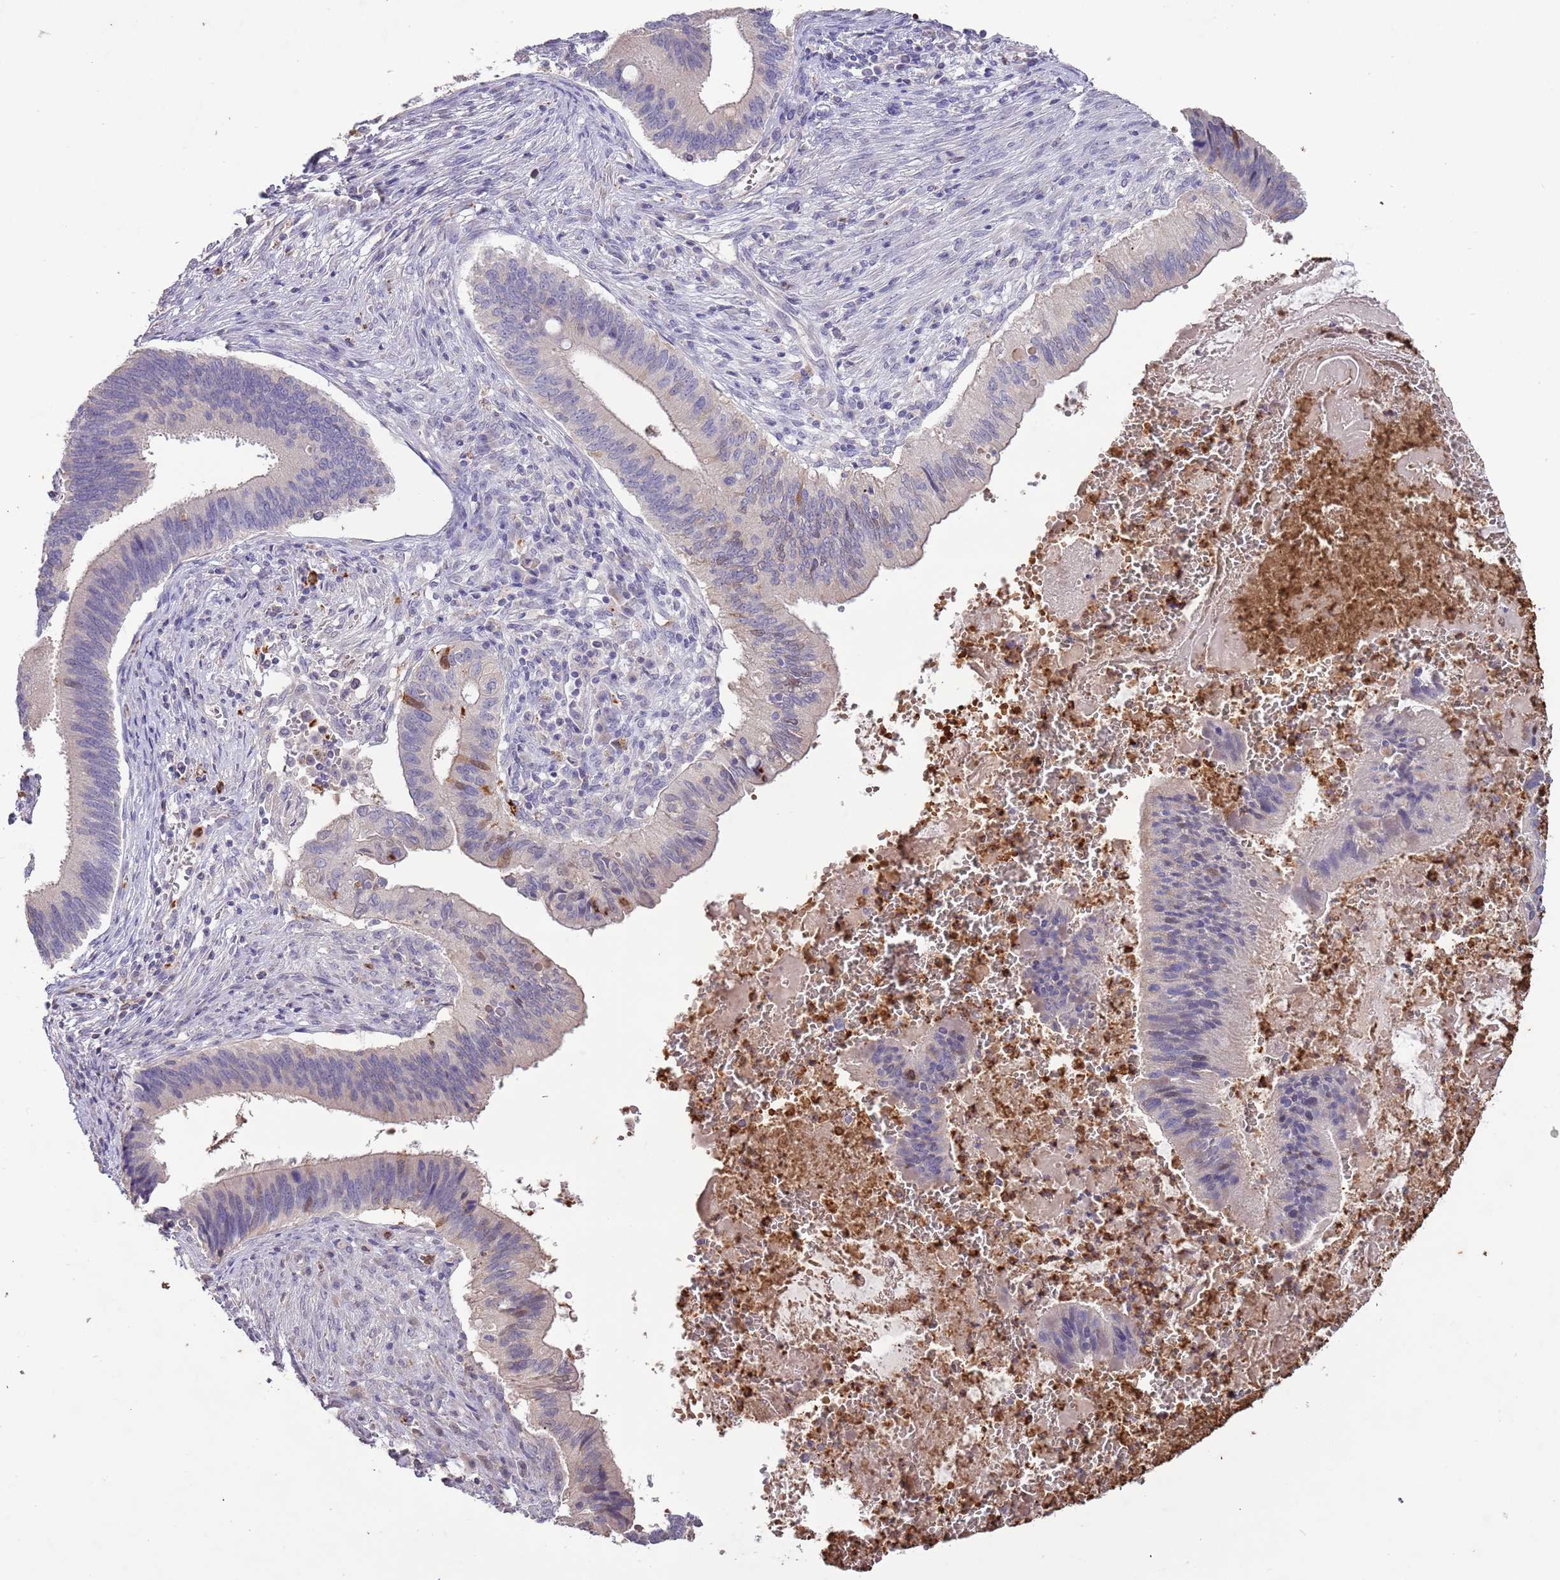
{"staining": {"intensity": "negative", "quantity": "none", "location": "none"}, "tissue": "cervical cancer", "cell_type": "Tumor cells", "image_type": "cancer", "snomed": [{"axis": "morphology", "description": "Adenocarcinoma, NOS"}, {"axis": "topography", "description": "Cervix"}], "caption": "An immunohistochemistry (IHC) photomicrograph of cervical cancer (adenocarcinoma) is shown. There is no staining in tumor cells of cervical cancer (adenocarcinoma). (DAB IHC, high magnification).", "gene": "P2RY13", "patient": {"sex": "female", "age": 42}}